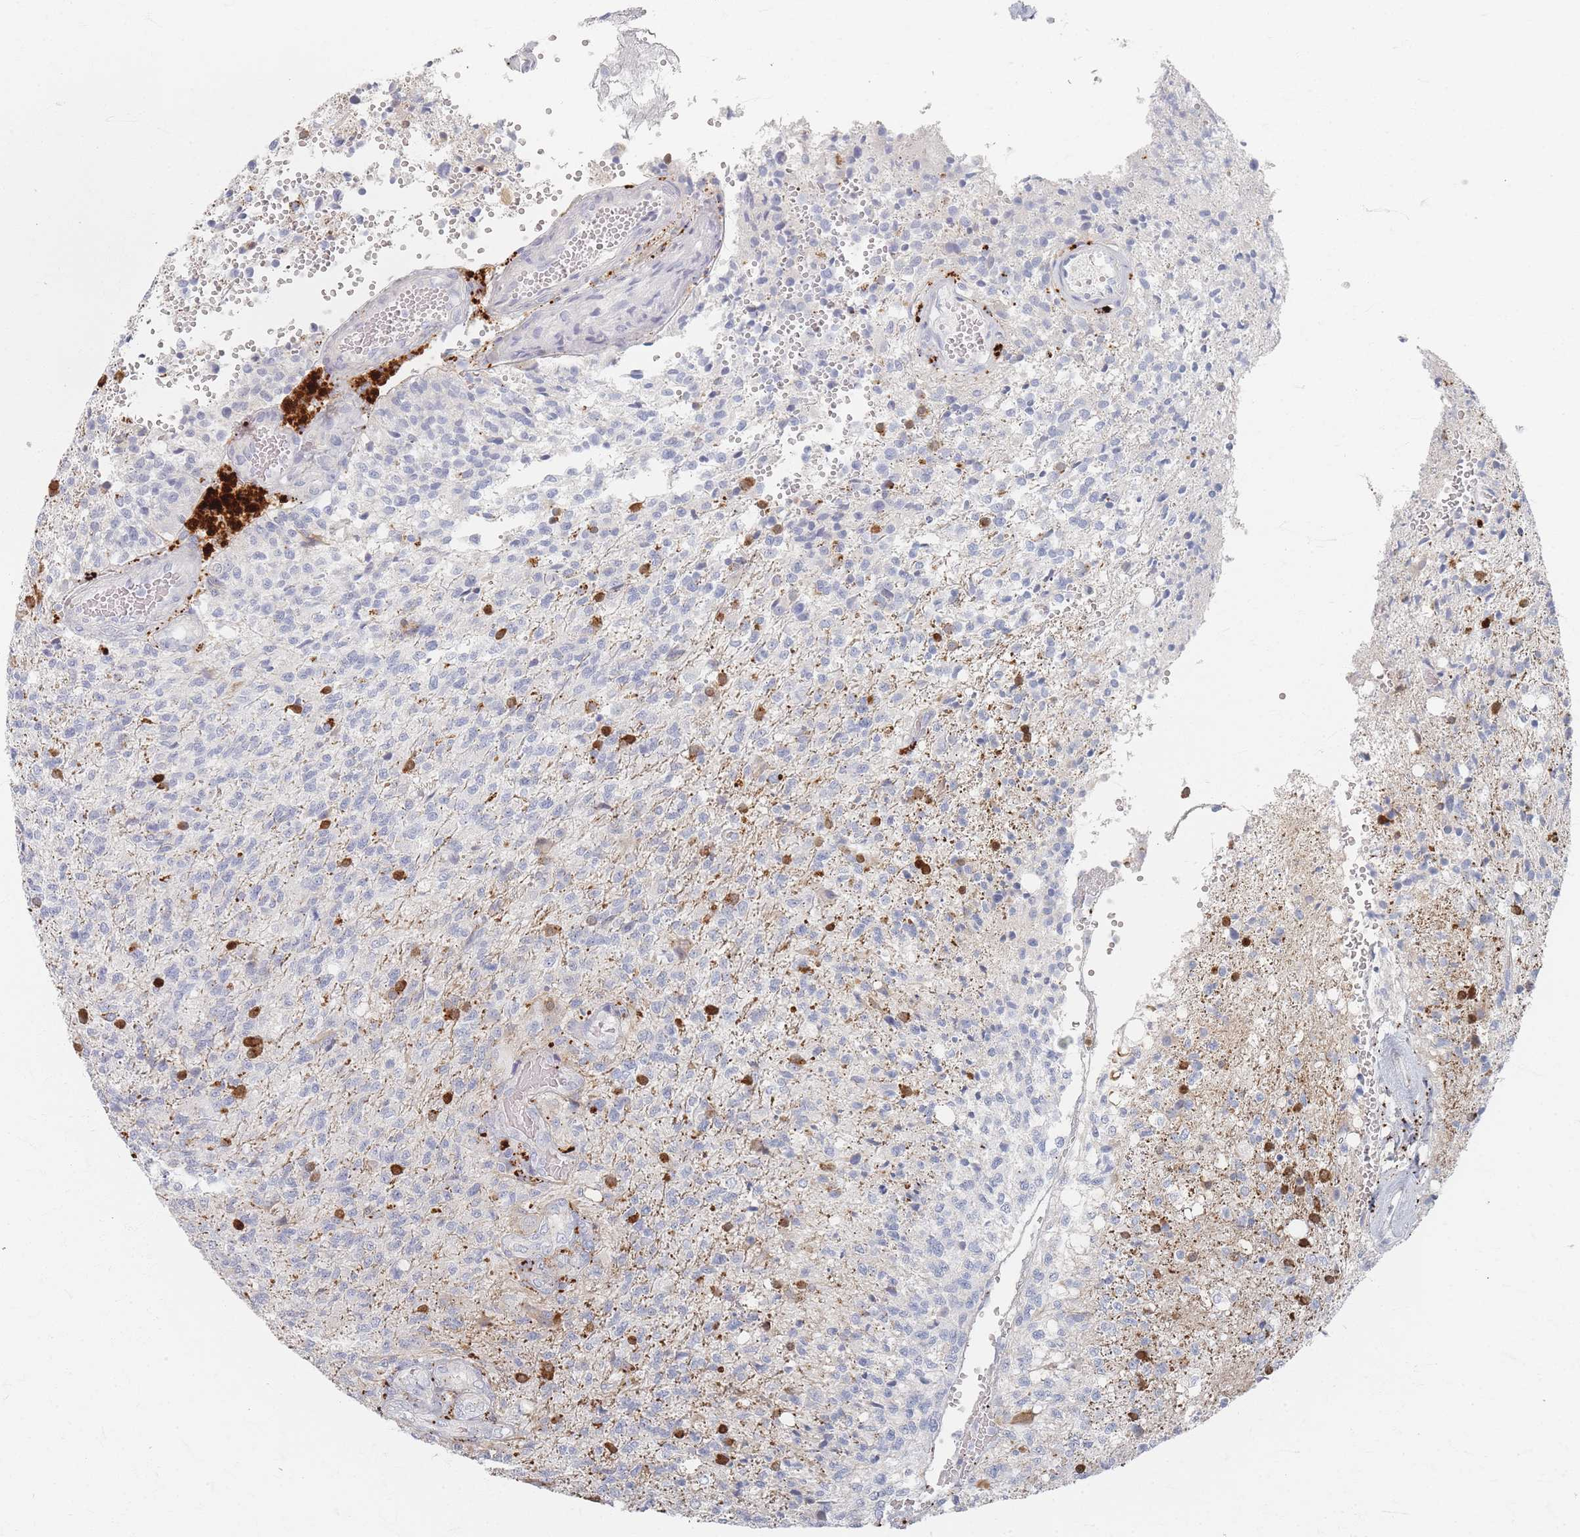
{"staining": {"intensity": "negative", "quantity": "none", "location": "none"}, "tissue": "glioma", "cell_type": "Tumor cells", "image_type": "cancer", "snomed": [{"axis": "morphology", "description": "Glioma, malignant, High grade"}, {"axis": "topography", "description": "Brain"}], "caption": "Tumor cells show no significant staining in glioma.", "gene": "SLC2A11", "patient": {"sex": "male", "age": 56}}